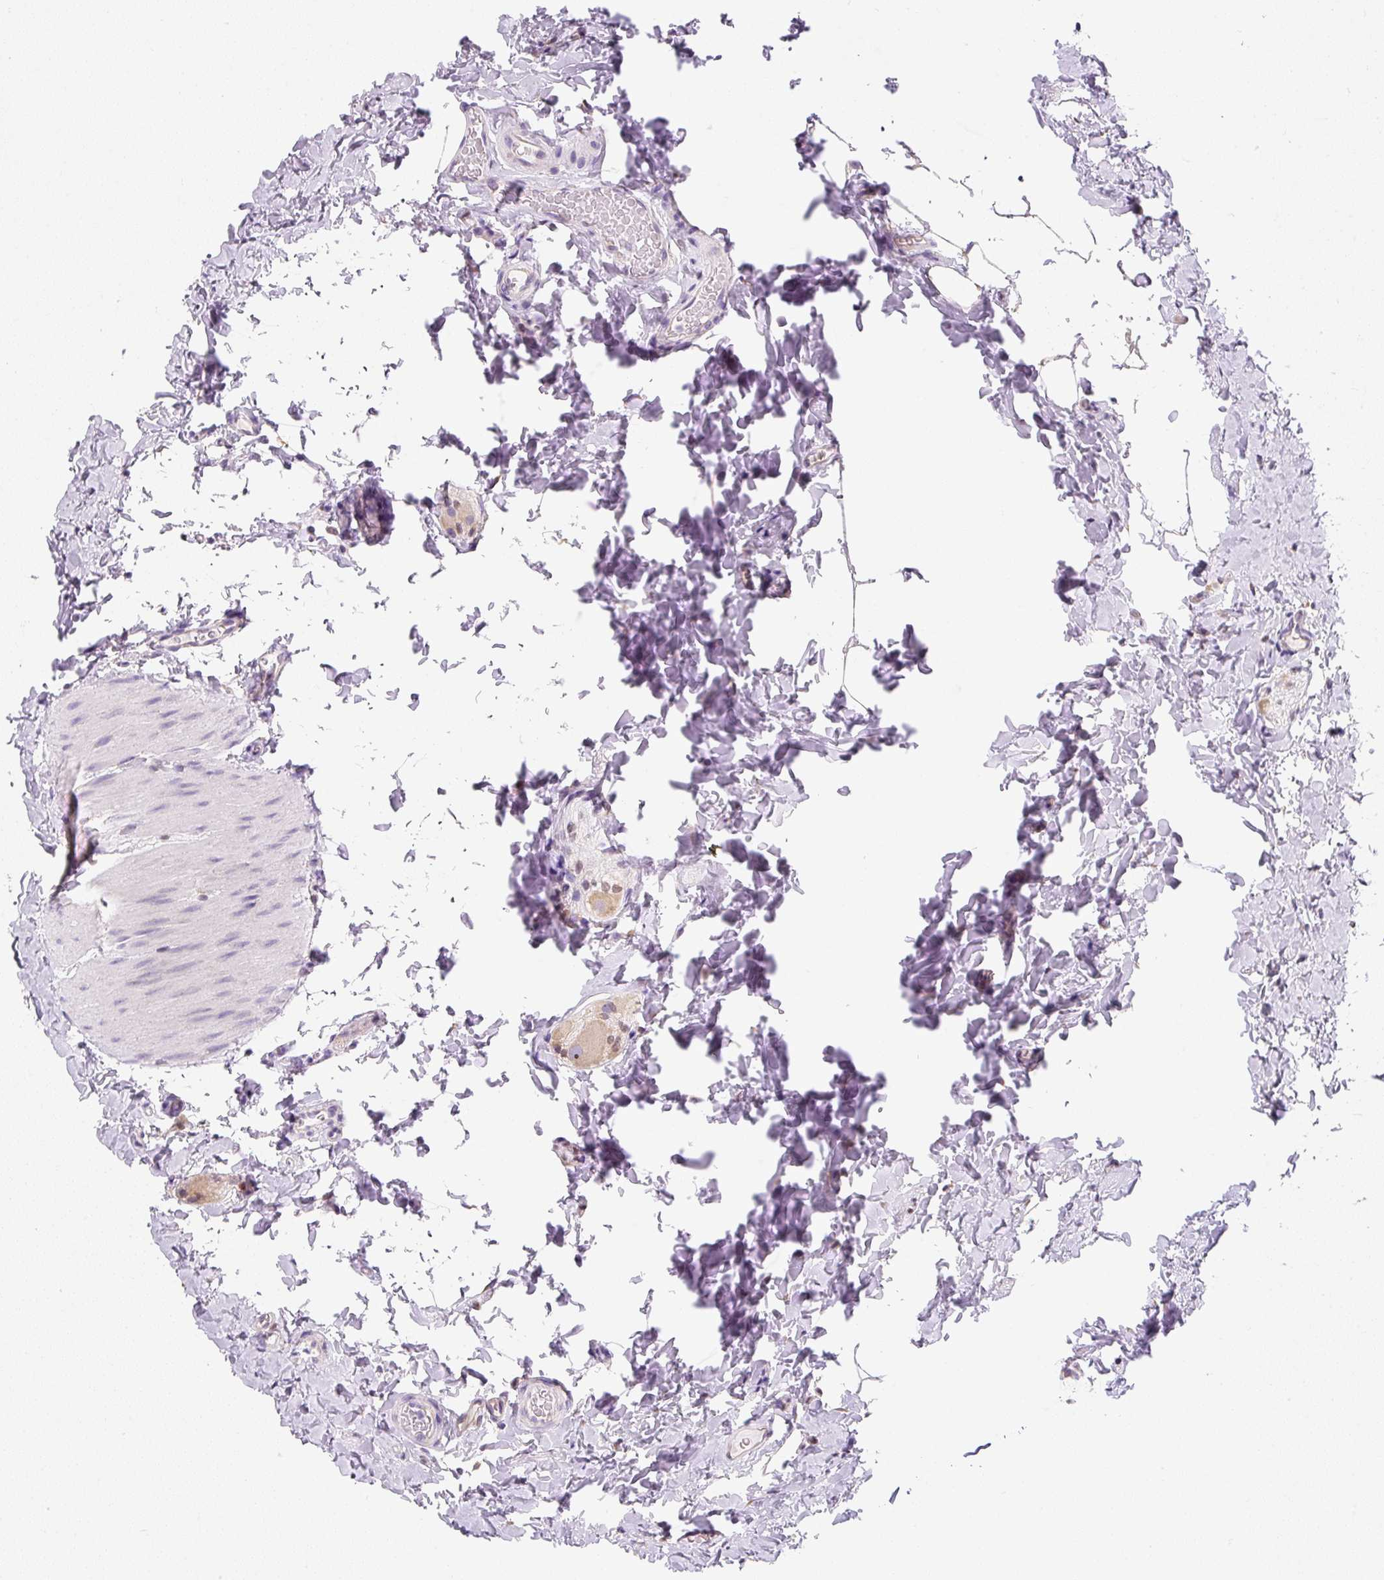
{"staining": {"intensity": "weak", "quantity": "<25%", "location": "cytoplasmic/membranous"}, "tissue": "colon", "cell_type": "Endothelial cells", "image_type": "normal", "snomed": [{"axis": "morphology", "description": "Normal tissue, NOS"}, {"axis": "topography", "description": "Colon"}], "caption": "An IHC photomicrograph of benign colon is shown. There is no staining in endothelial cells of colon.", "gene": "DDOST", "patient": {"sex": "male", "age": 46}}